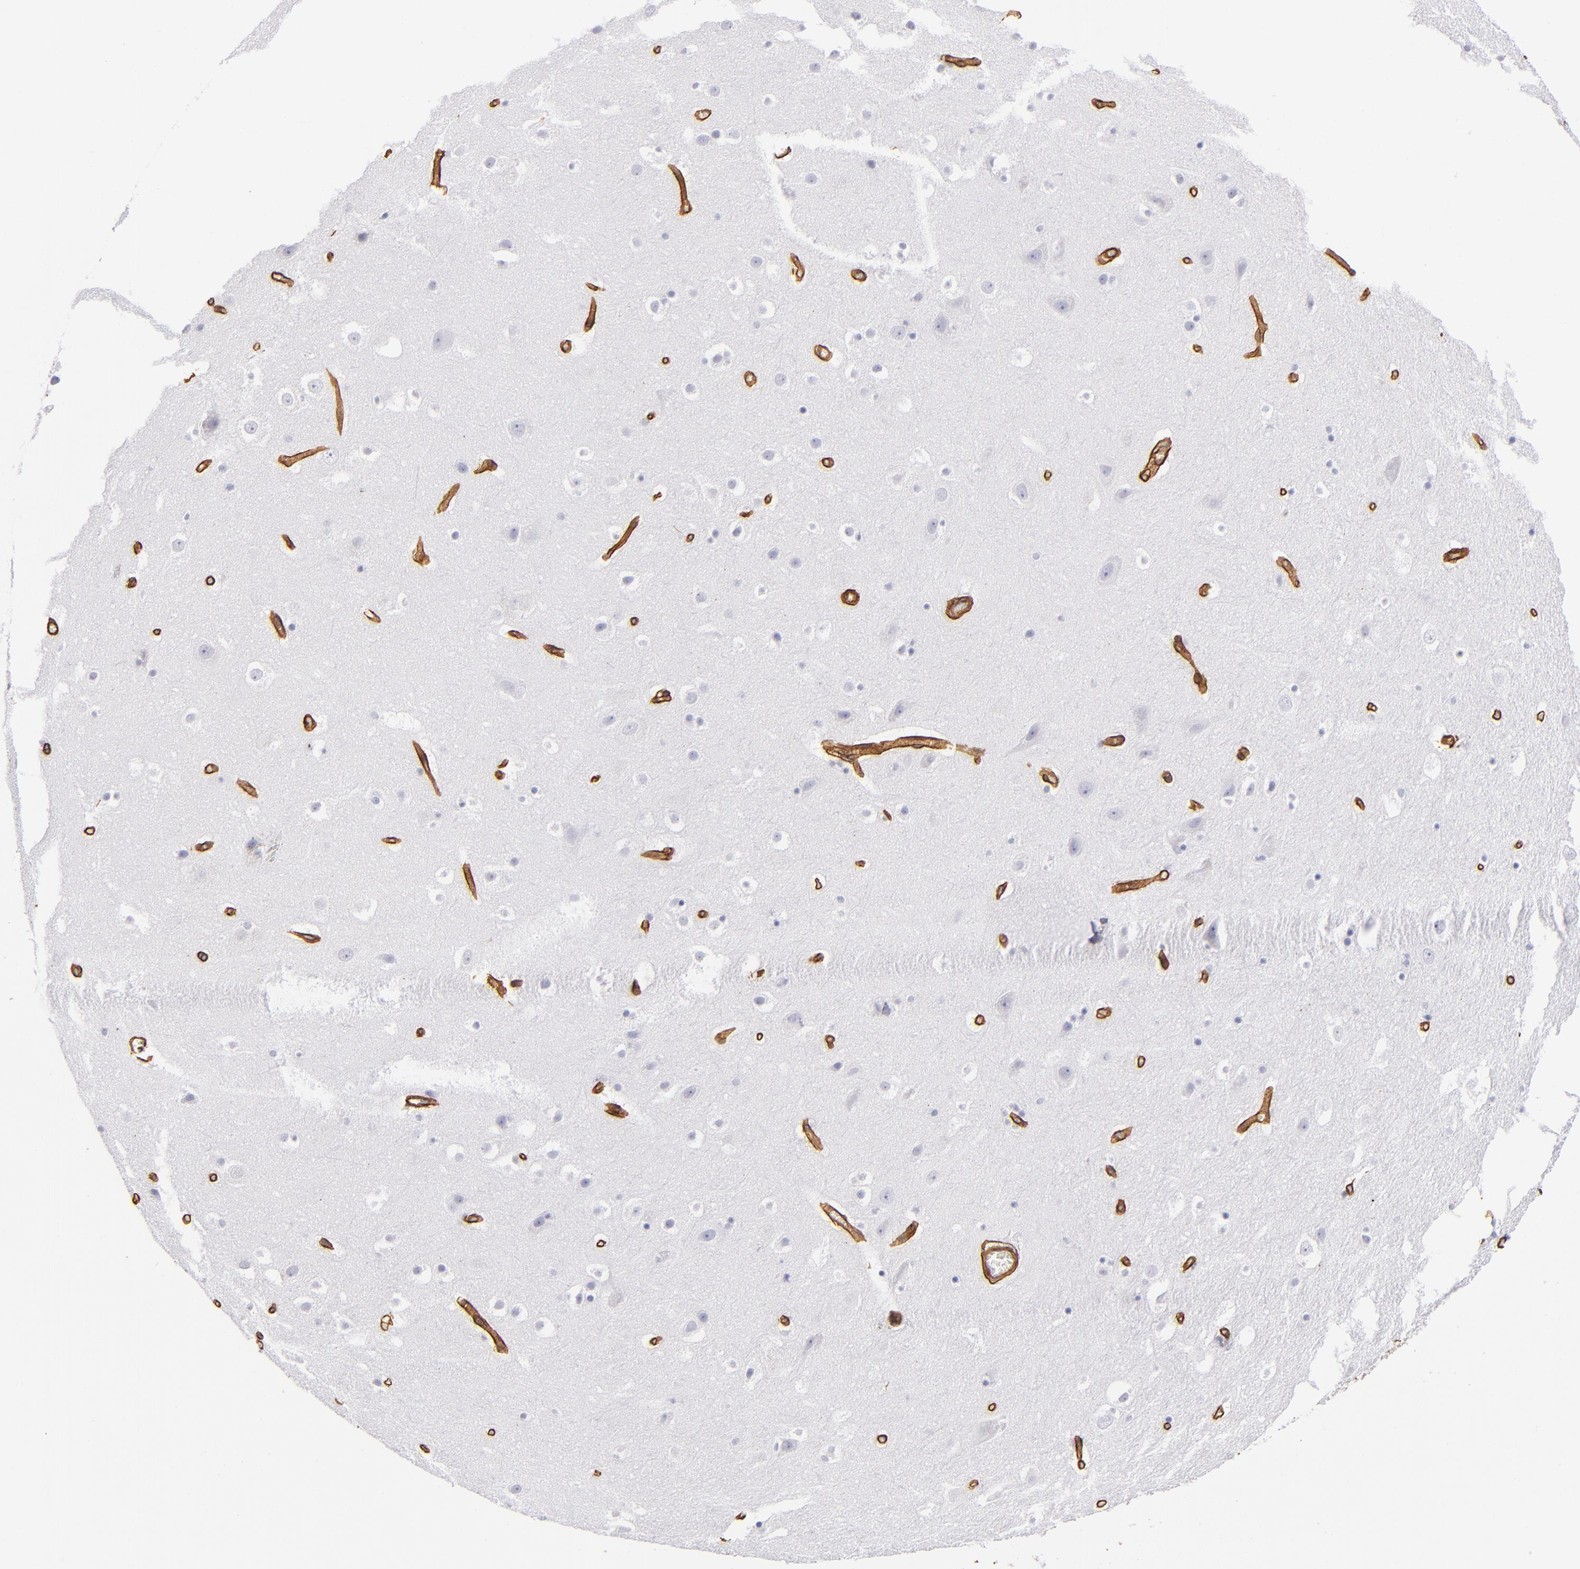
{"staining": {"intensity": "negative", "quantity": "none", "location": "none"}, "tissue": "hippocampus", "cell_type": "Glial cells", "image_type": "normal", "snomed": [{"axis": "morphology", "description": "Normal tissue, NOS"}, {"axis": "topography", "description": "Hippocampus"}], "caption": "Histopathology image shows no protein staining in glial cells of benign hippocampus. The staining is performed using DAB brown chromogen with nuclei counter-stained in using hematoxylin.", "gene": "LAMC1", "patient": {"sex": "male", "age": 45}}